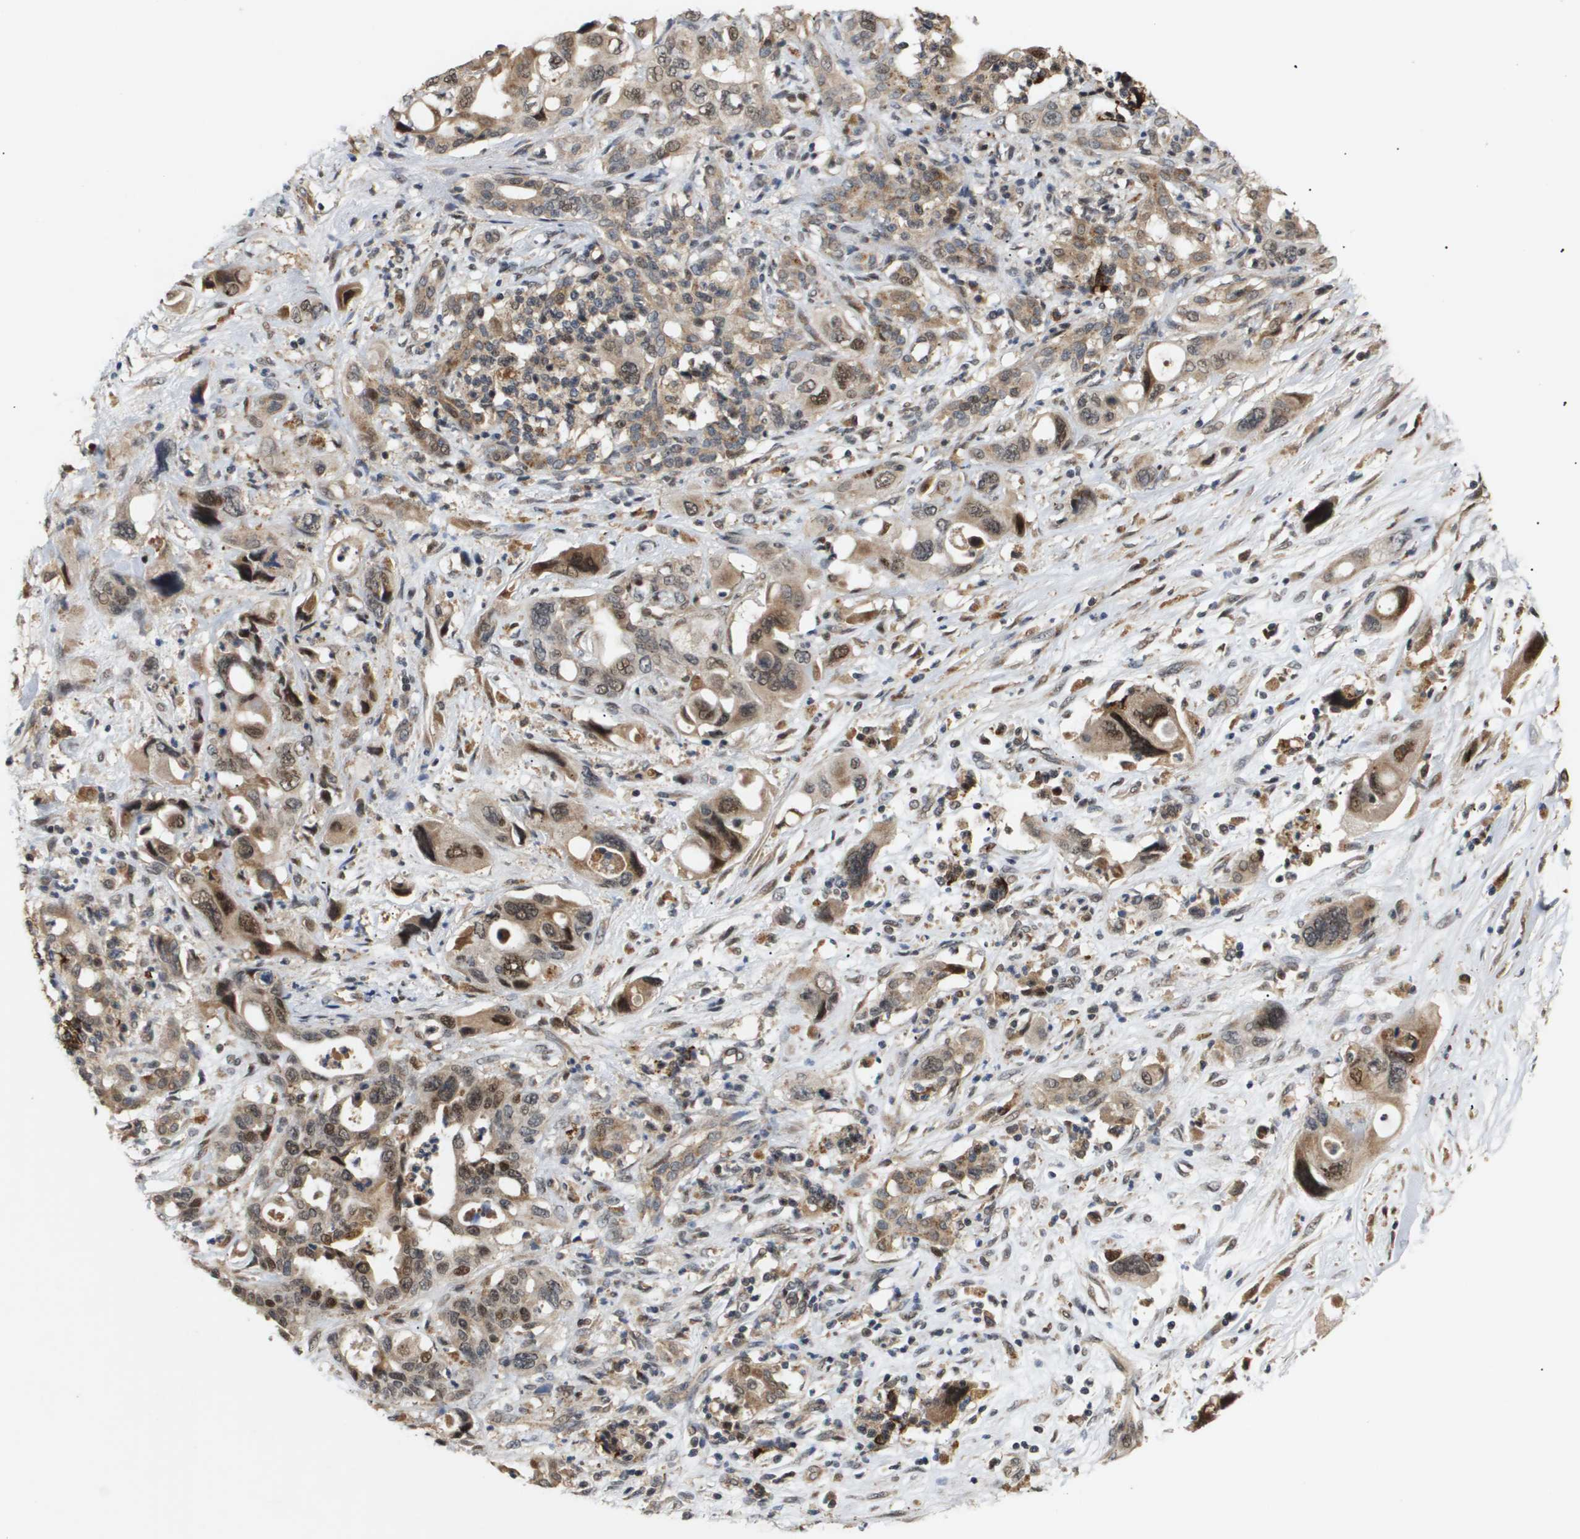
{"staining": {"intensity": "moderate", "quantity": ">75%", "location": "cytoplasmic/membranous,nuclear"}, "tissue": "pancreatic cancer", "cell_type": "Tumor cells", "image_type": "cancer", "snomed": [{"axis": "morphology", "description": "Adenocarcinoma, NOS"}, {"axis": "topography", "description": "Pancreas"}], "caption": "This histopathology image reveals immunohistochemistry staining of human adenocarcinoma (pancreatic), with medium moderate cytoplasmic/membranous and nuclear expression in approximately >75% of tumor cells.", "gene": "PDGFB", "patient": {"sex": "male", "age": 46}}